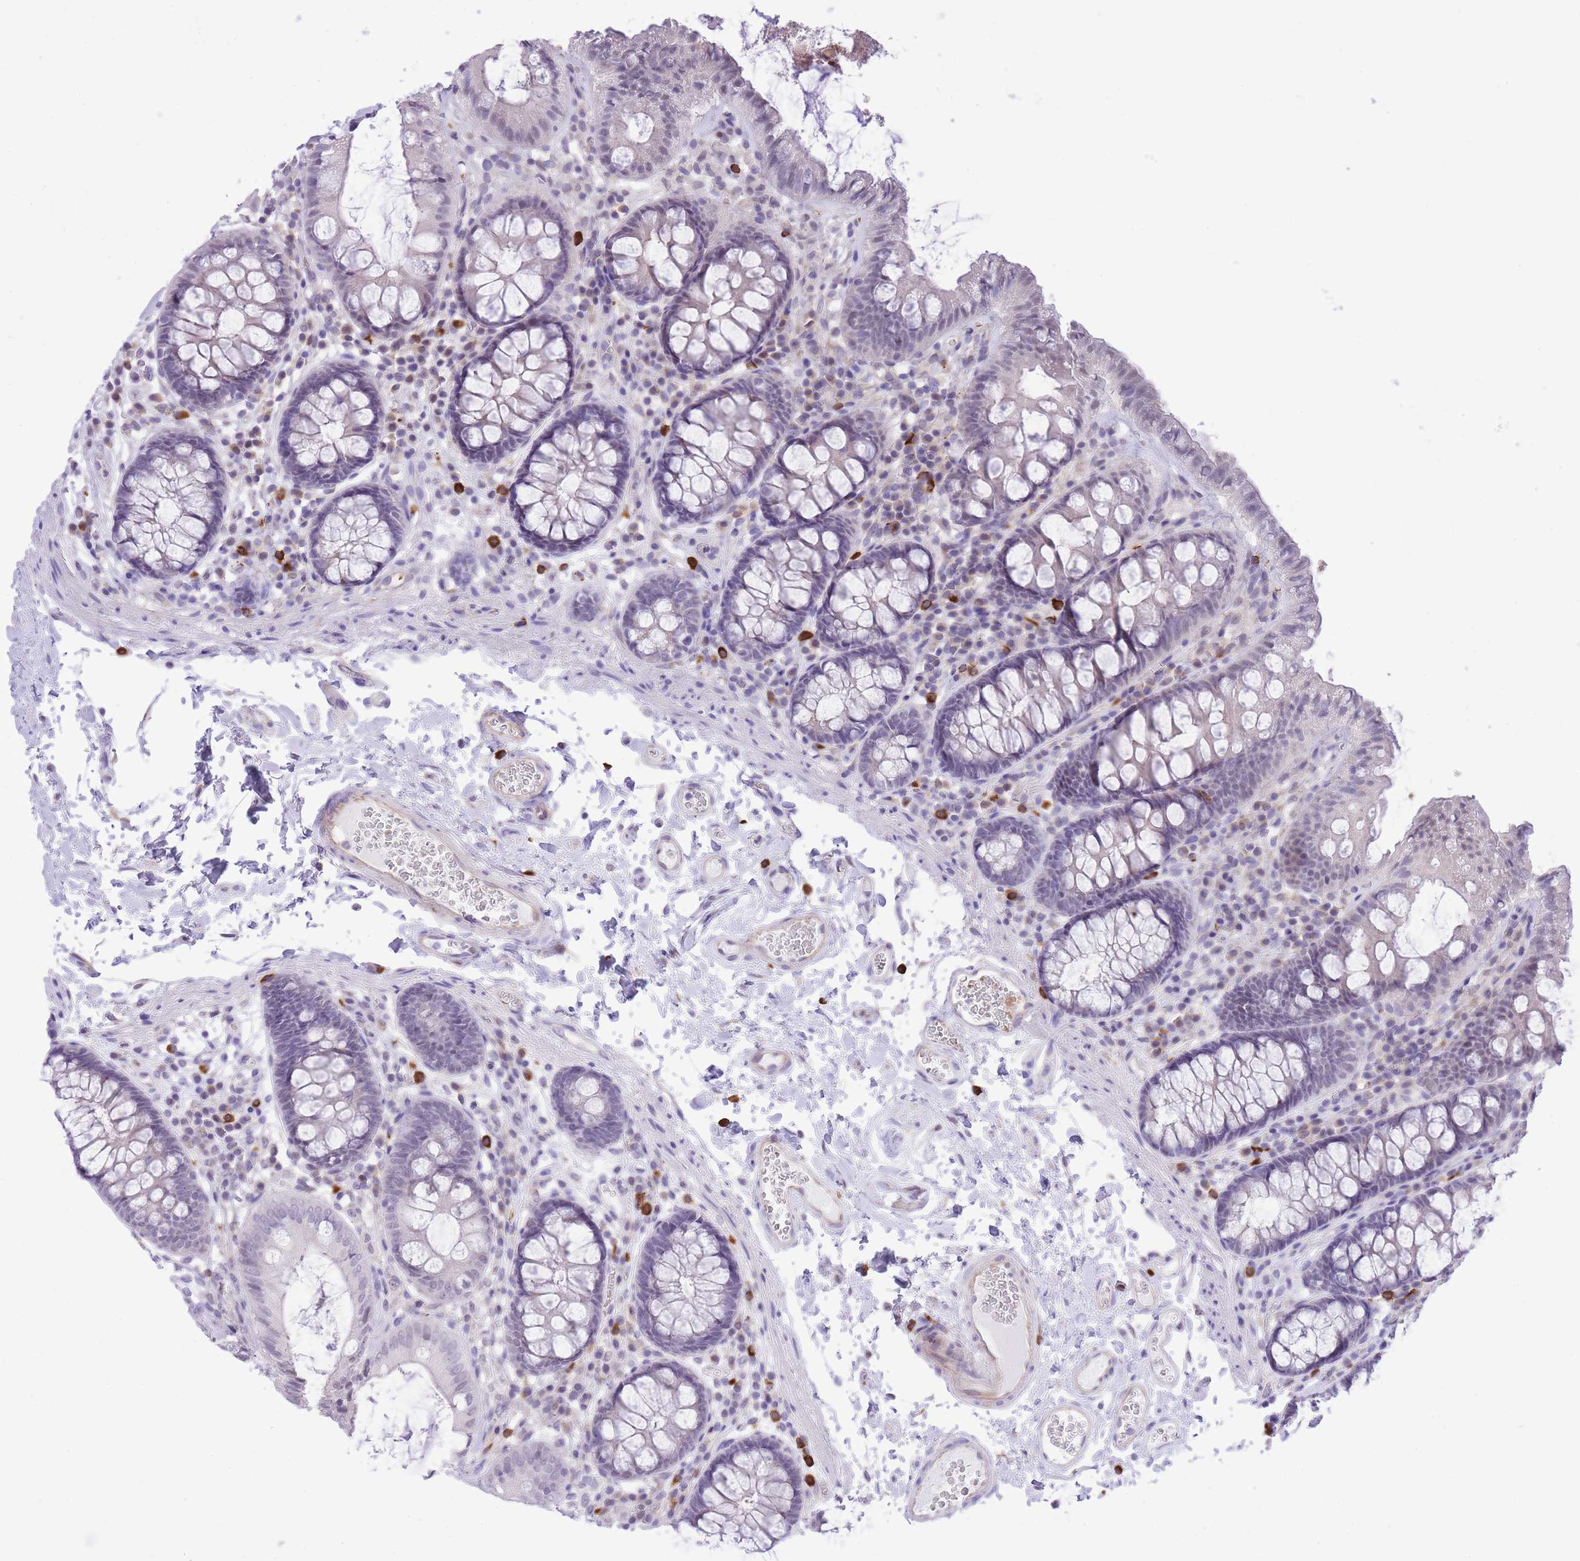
{"staining": {"intensity": "negative", "quantity": "none", "location": "none"}, "tissue": "colon", "cell_type": "Endothelial cells", "image_type": "normal", "snomed": [{"axis": "morphology", "description": "Normal tissue, NOS"}, {"axis": "topography", "description": "Colon"}], "caption": "Endothelial cells show no significant protein expression in benign colon.", "gene": "MEIOSIN", "patient": {"sex": "male", "age": 84}}